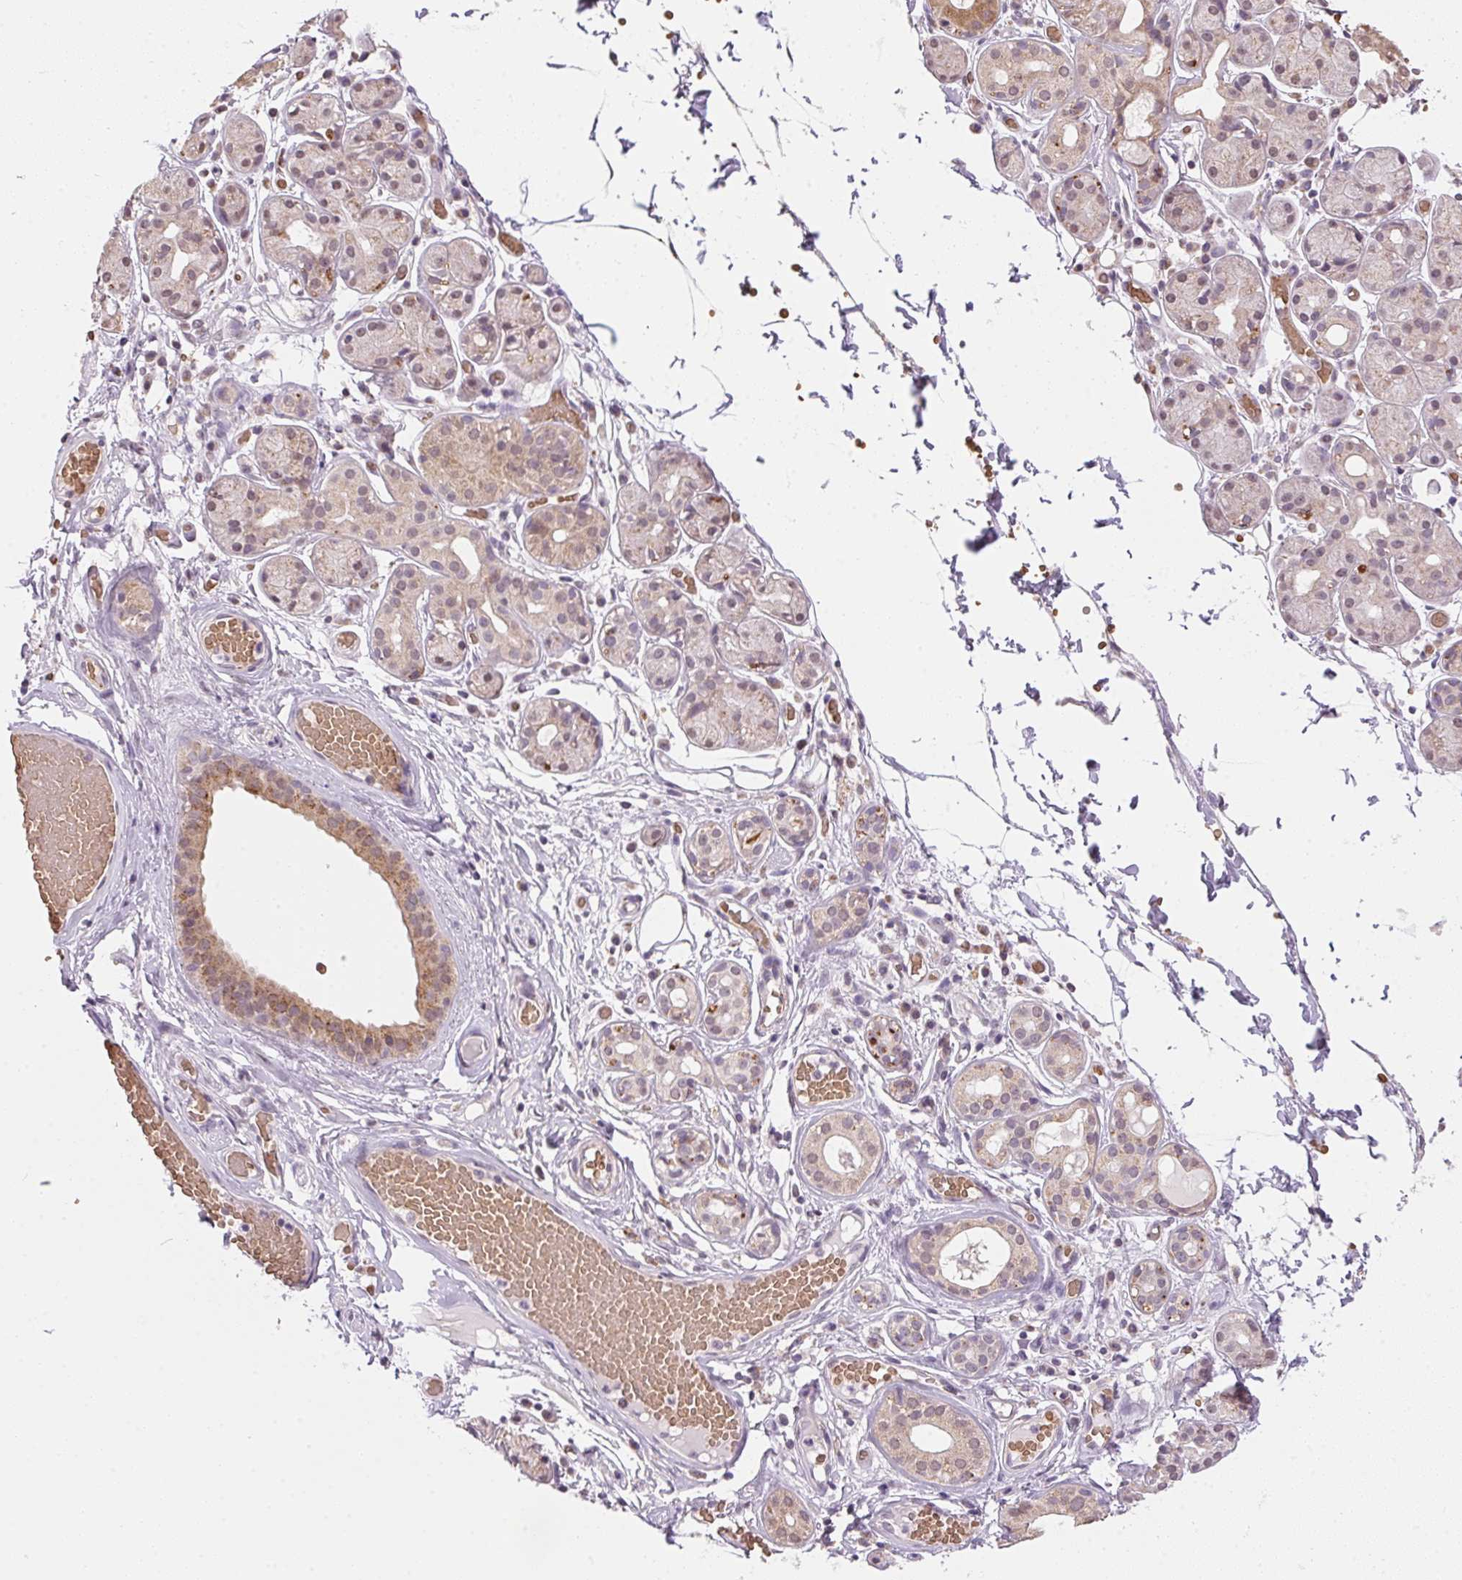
{"staining": {"intensity": "weak", "quantity": "25%-75%", "location": "cytoplasmic/membranous"}, "tissue": "salivary gland", "cell_type": "Glandular cells", "image_type": "normal", "snomed": [{"axis": "morphology", "description": "Normal tissue, NOS"}, {"axis": "topography", "description": "Salivary gland"}, {"axis": "topography", "description": "Peripheral nerve tissue"}], "caption": "IHC micrograph of normal salivary gland: human salivary gland stained using IHC displays low levels of weak protein expression localized specifically in the cytoplasmic/membranous of glandular cells, appearing as a cytoplasmic/membranous brown color.", "gene": "METTL13", "patient": {"sex": "male", "age": 71}}